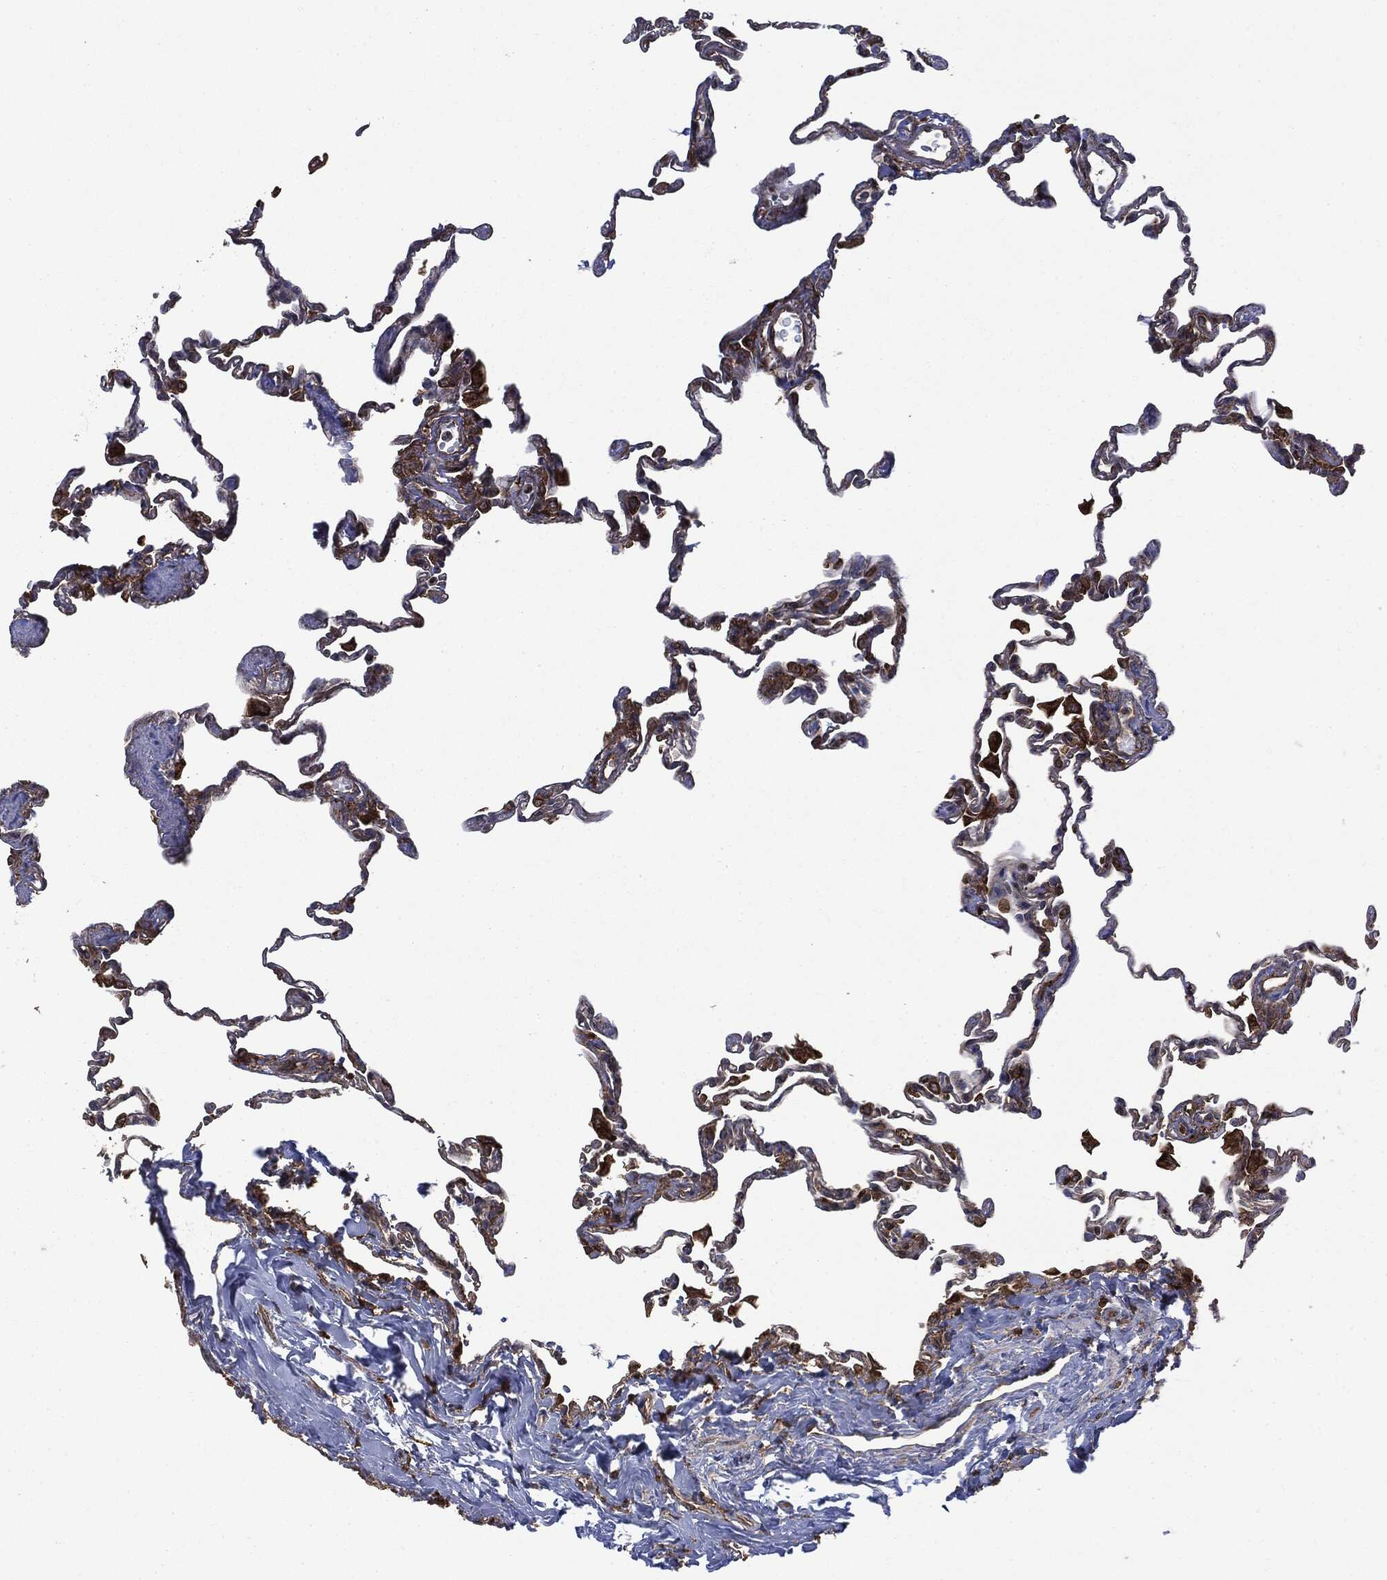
{"staining": {"intensity": "moderate", "quantity": "25%-75%", "location": "cytoplasmic/membranous"}, "tissue": "lung", "cell_type": "Alveolar cells", "image_type": "normal", "snomed": [{"axis": "morphology", "description": "Normal tissue, NOS"}, {"axis": "topography", "description": "Lung"}], "caption": "A high-resolution micrograph shows immunohistochemistry staining of benign lung, which displays moderate cytoplasmic/membranous positivity in about 25%-75% of alveolar cells.", "gene": "SNX5", "patient": {"sex": "female", "age": 57}}